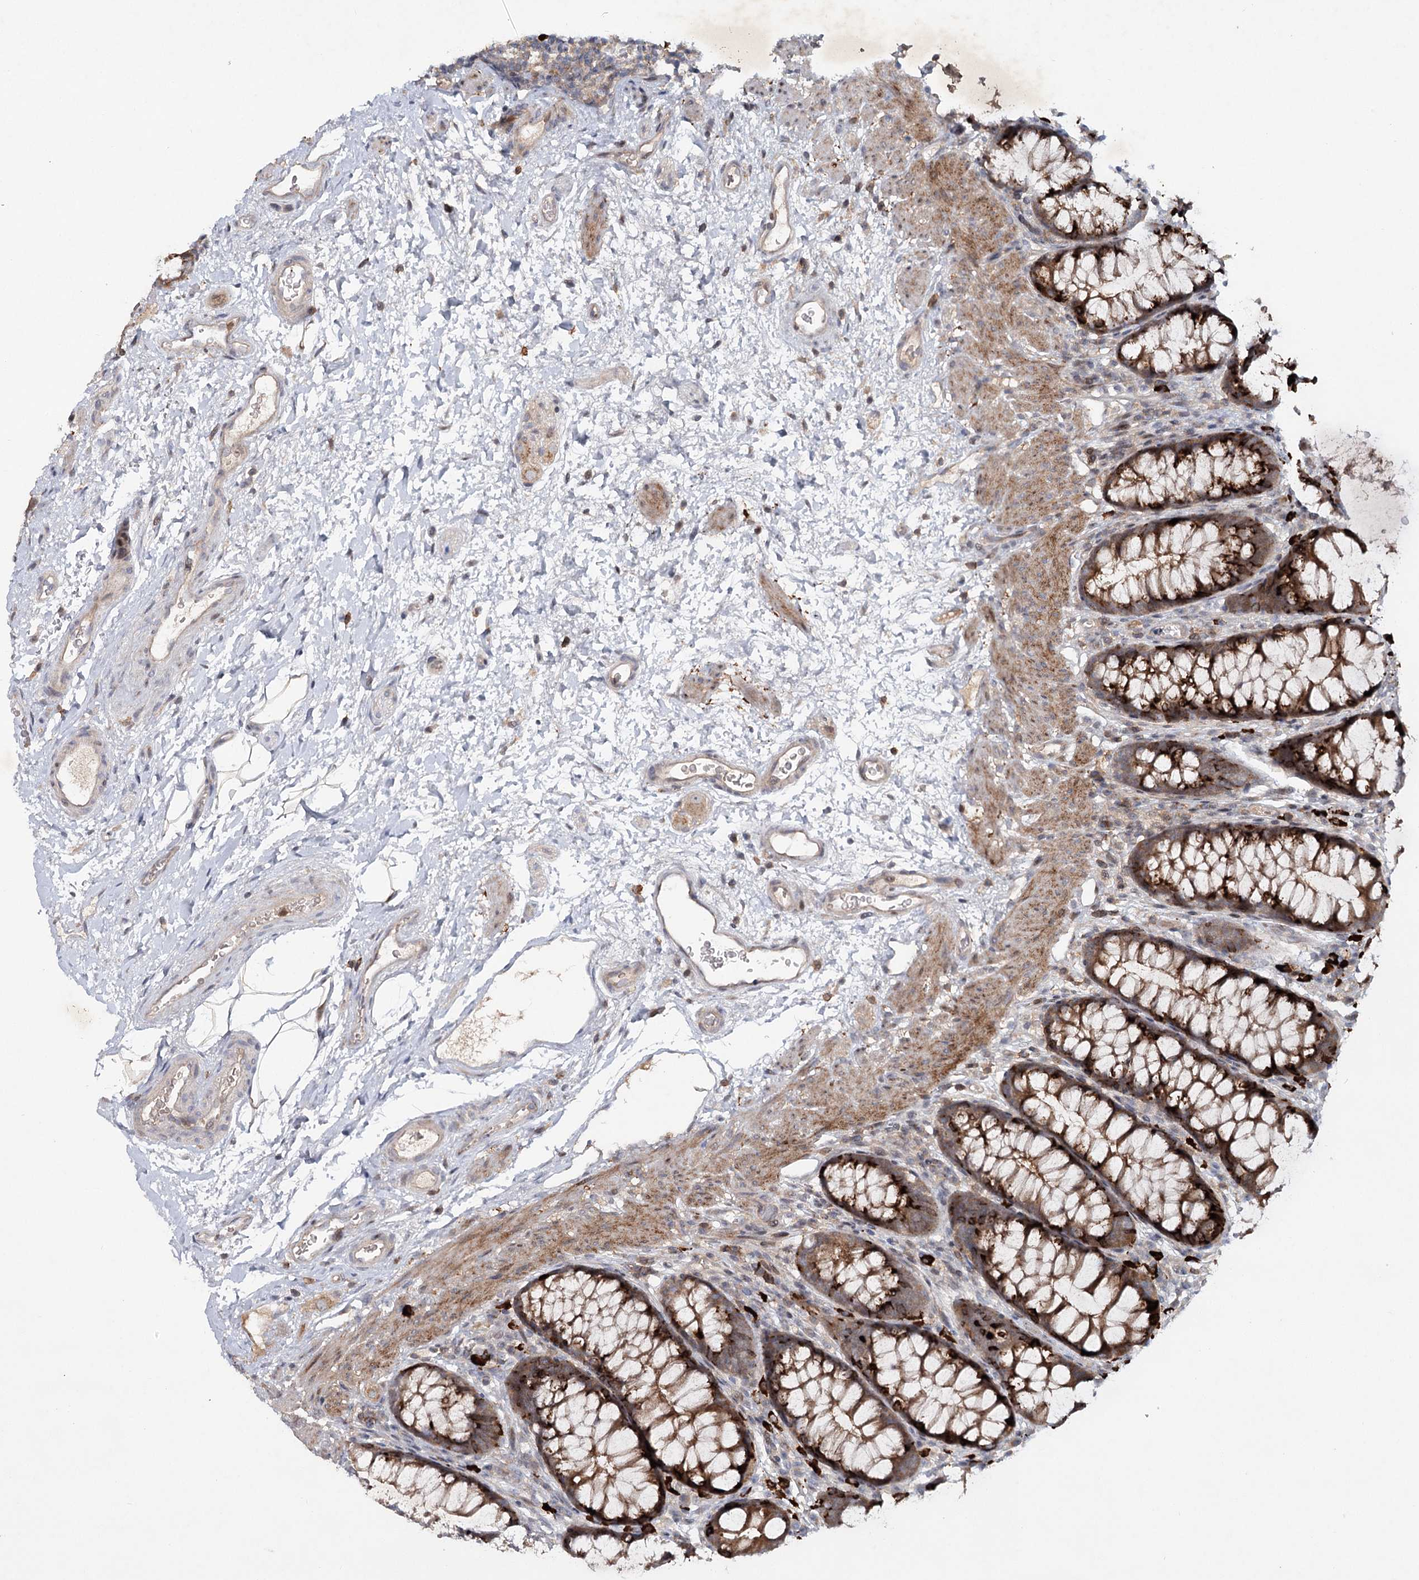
{"staining": {"intensity": "weak", "quantity": "25%-75%", "location": "cytoplasmic/membranous"}, "tissue": "colon", "cell_type": "Endothelial cells", "image_type": "normal", "snomed": [{"axis": "morphology", "description": "Normal tissue, NOS"}, {"axis": "topography", "description": "Colon"}], "caption": "High-power microscopy captured an immunohistochemistry image of unremarkable colon, revealing weak cytoplasmic/membranous staining in approximately 25%-75% of endothelial cells.", "gene": "MAP3K13", "patient": {"sex": "female", "age": 62}}